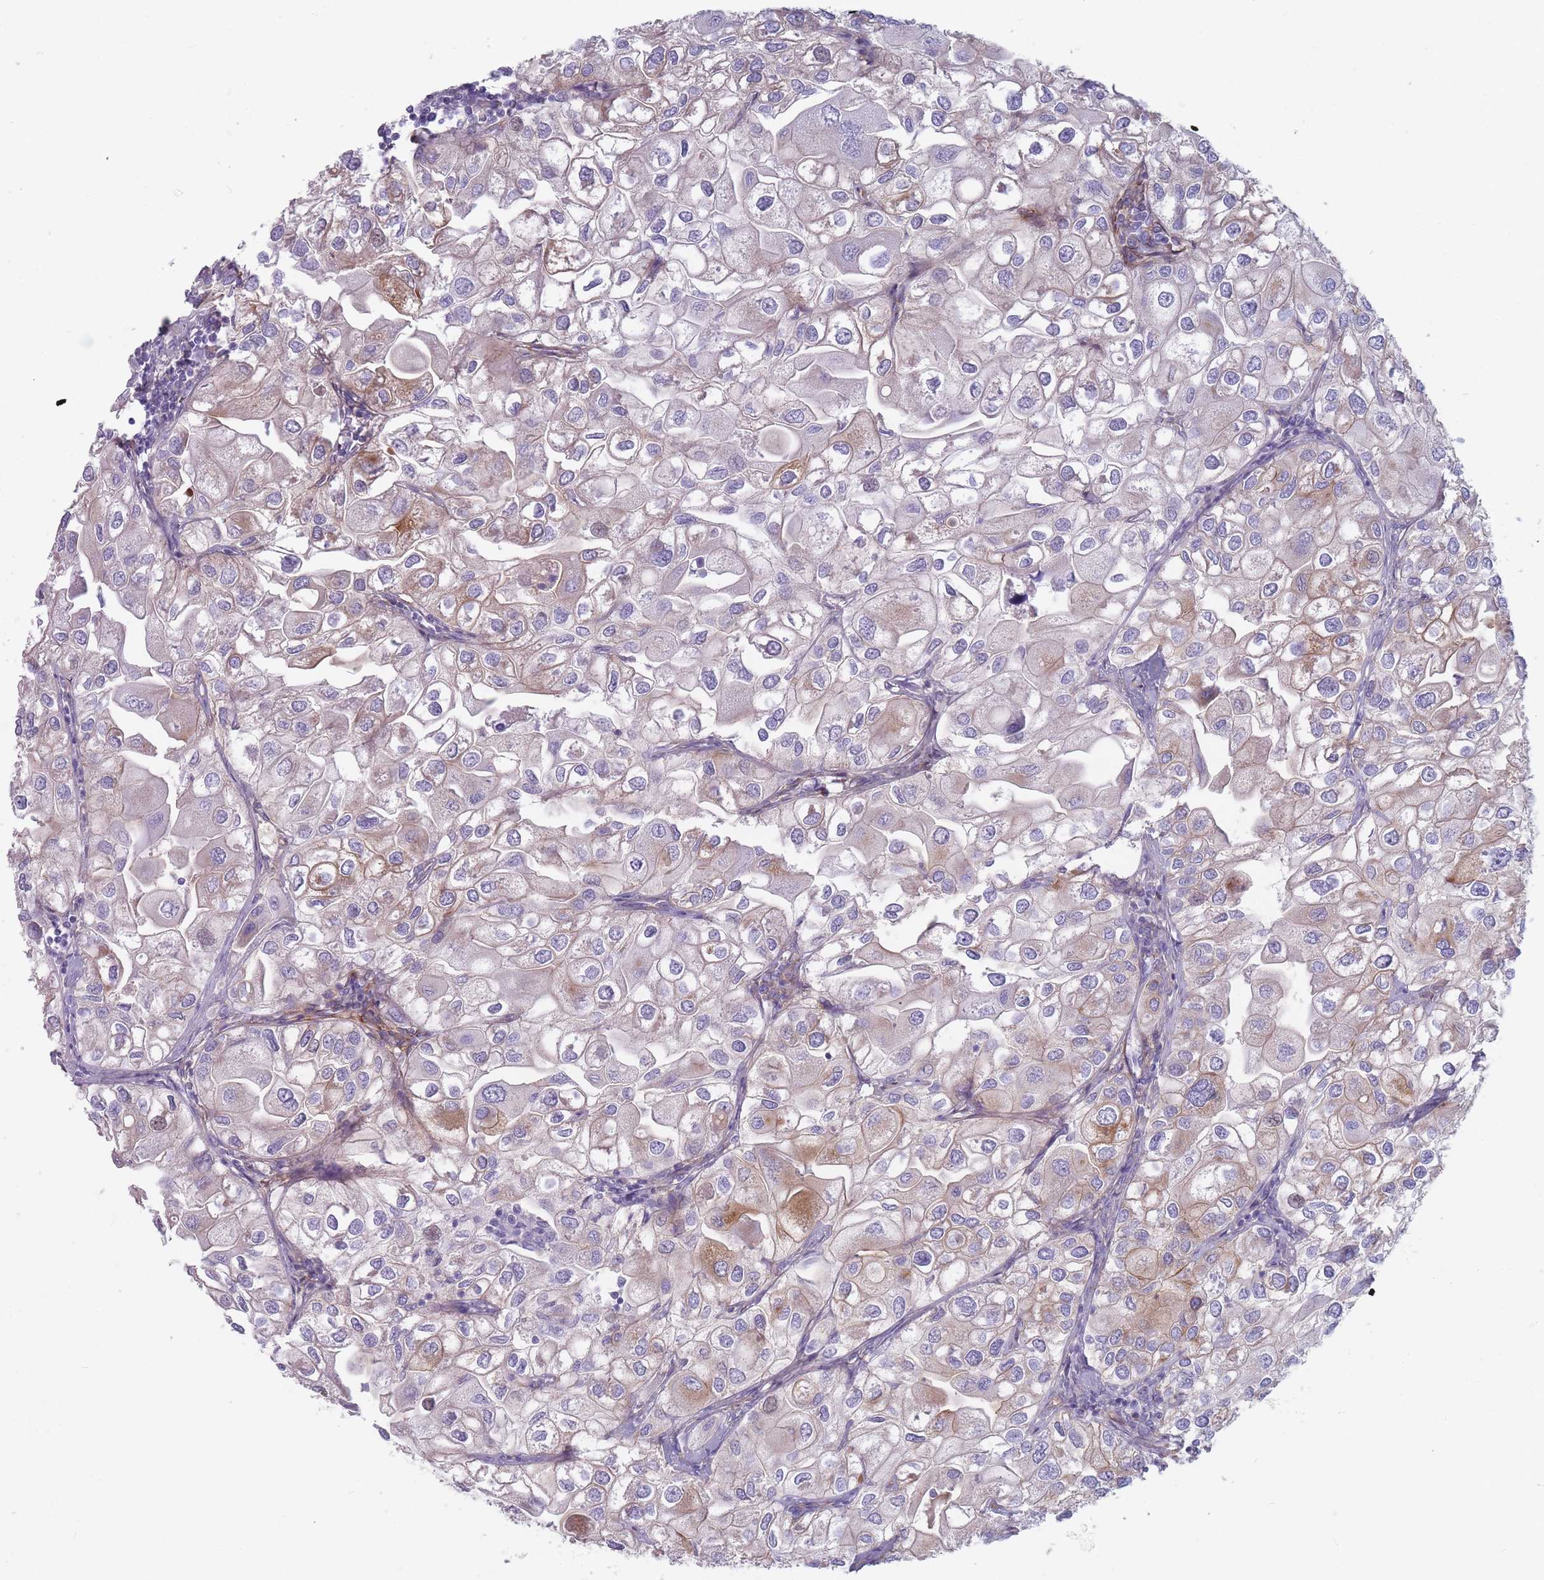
{"staining": {"intensity": "moderate", "quantity": "<25%", "location": "cytoplasmic/membranous"}, "tissue": "urothelial cancer", "cell_type": "Tumor cells", "image_type": "cancer", "snomed": [{"axis": "morphology", "description": "Urothelial carcinoma, High grade"}, {"axis": "topography", "description": "Urinary bladder"}], "caption": "DAB immunohistochemical staining of human urothelial cancer exhibits moderate cytoplasmic/membranous protein positivity in approximately <25% of tumor cells. The protein is shown in brown color, while the nuclei are stained blue.", "gene": "PLPP1", "patient": {"sex": "male", "age": 64}}